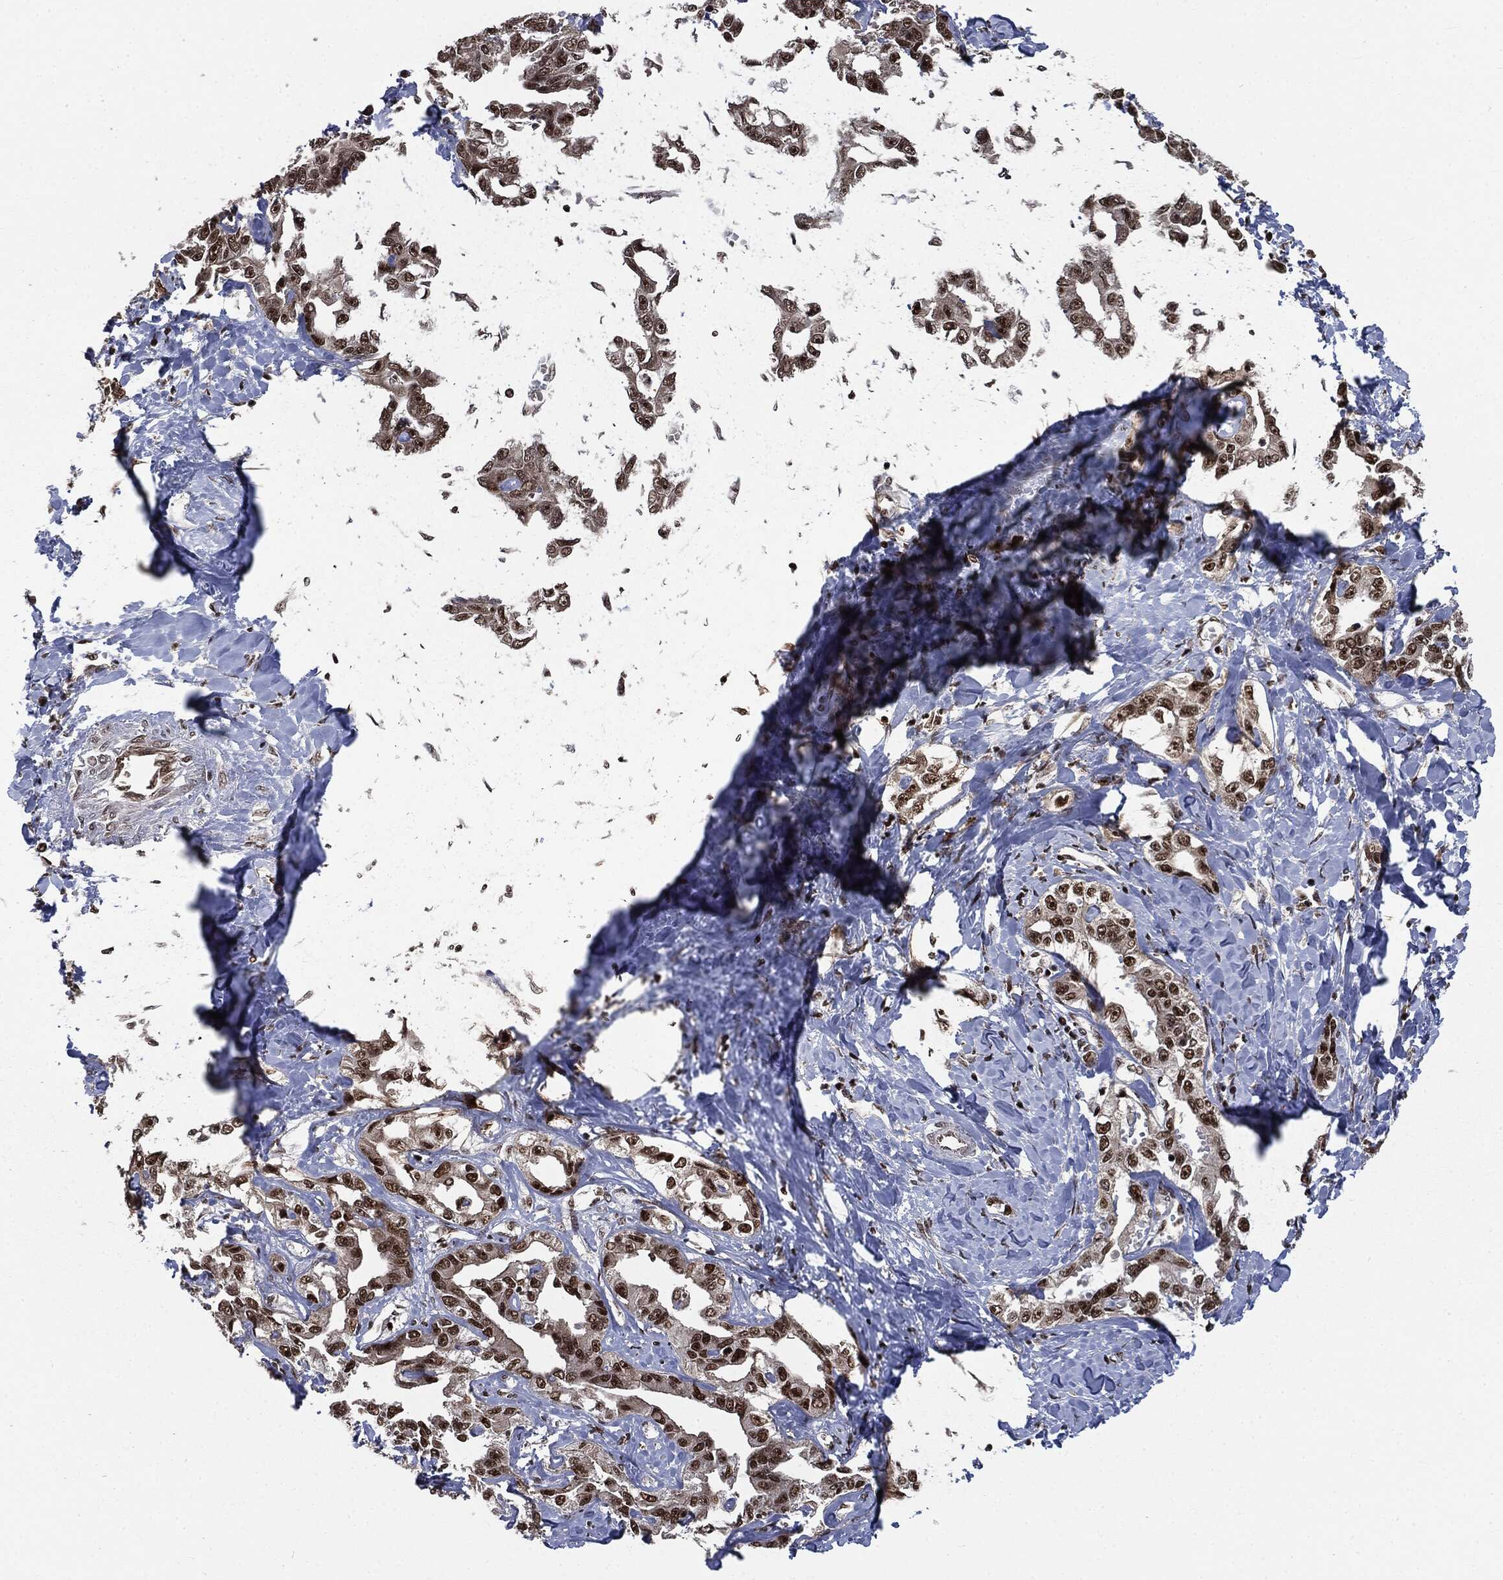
{"staining": {"intensity": "strong", "quantity": ">75%", "location": "nuclear"}, "tissue": "liver cancer", "cell_type": "Tumor cells", "image_type": "cancer", "snomed": [{"axis": "morphology", "description": "Cholangiocarcinoma"}, {"axis": "topography", "description": "Liver"}], "caption": "Liver cholangiocarcinoma stained with immunohistochemistry (IHC) reveals strong nuclear expression in about >75% of tumor cells. Nuclei are stained in blue.", "gene": "DPH2", "patient": {"sex": "male", "age": 59}}